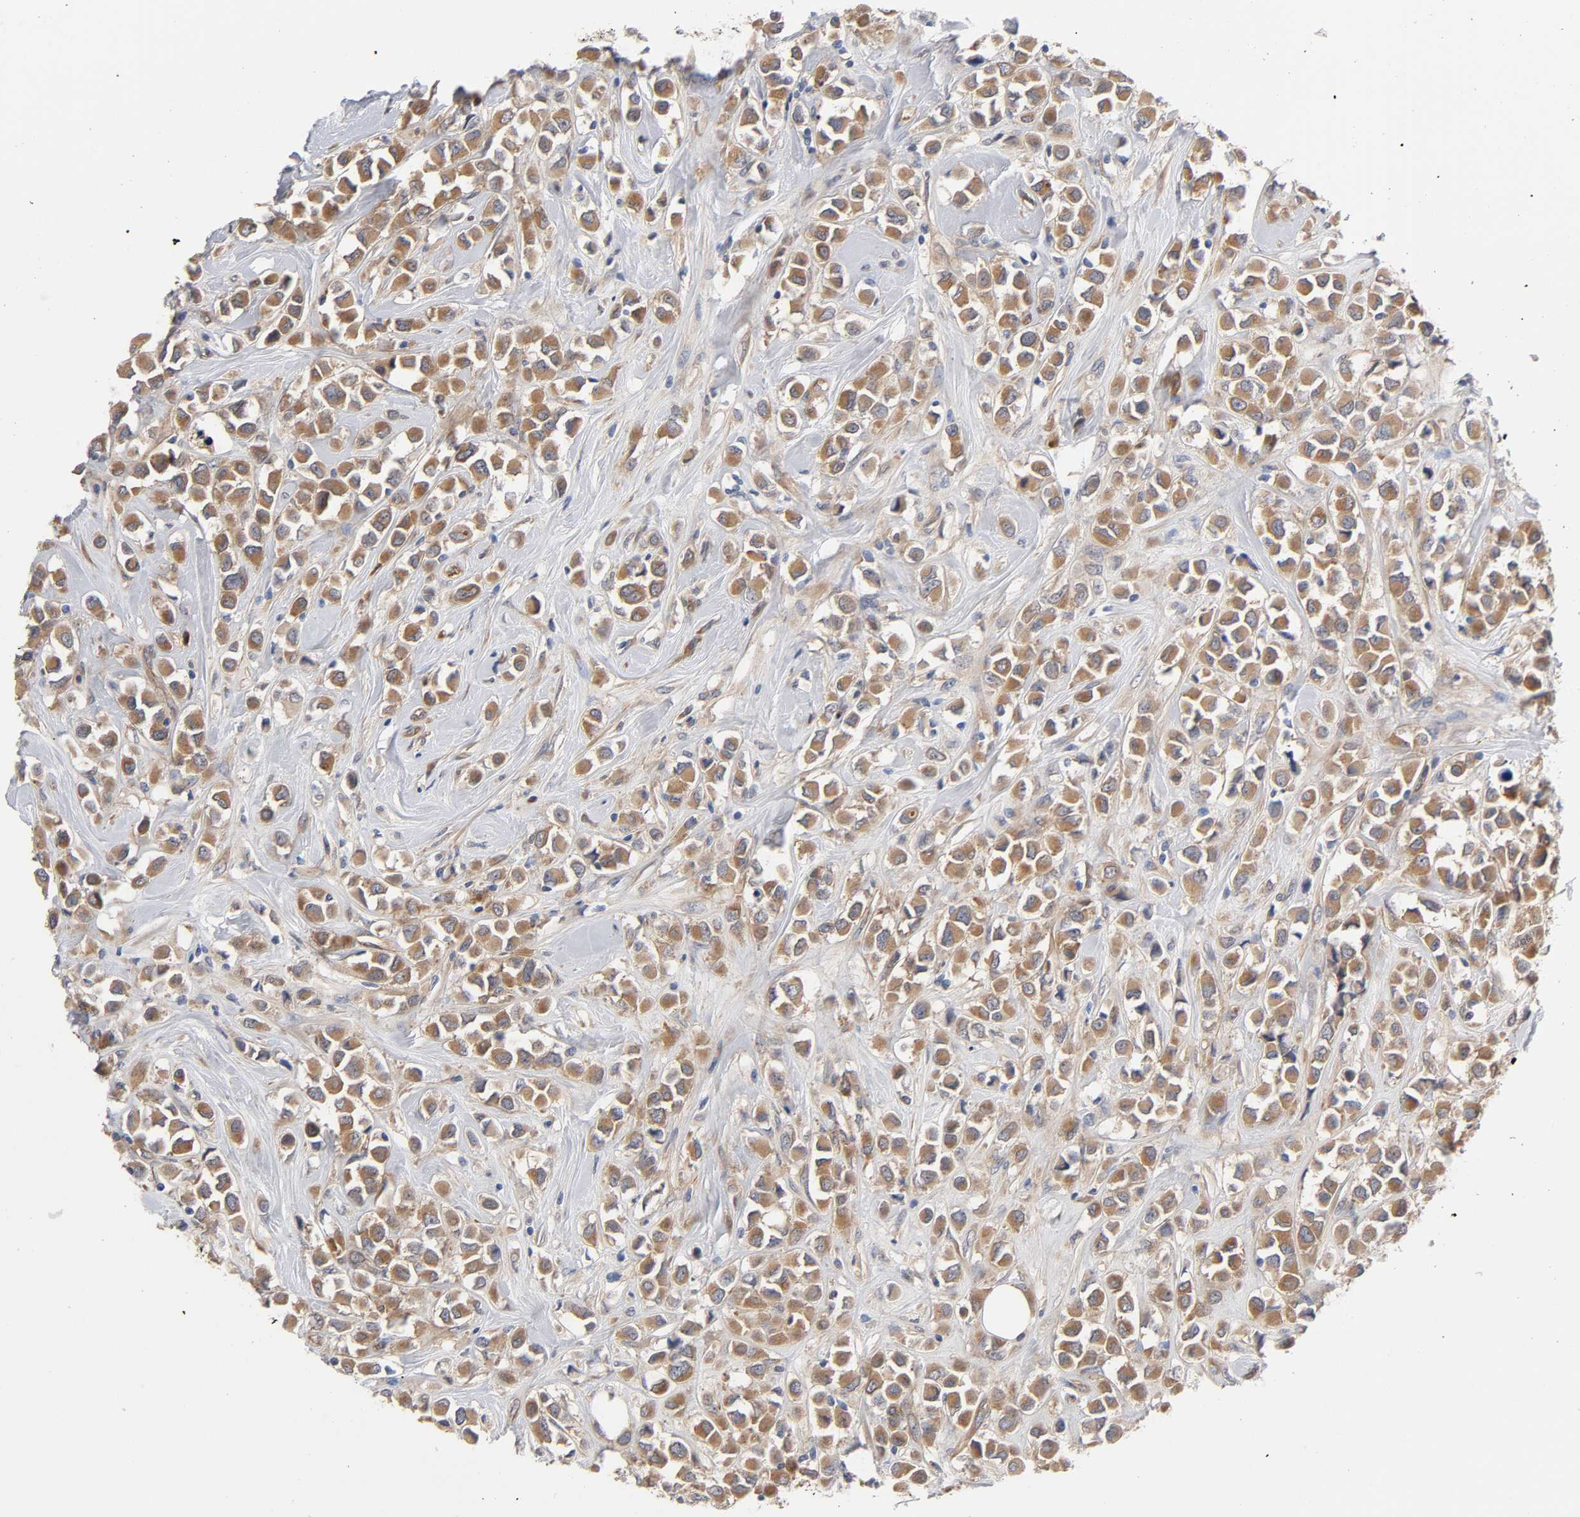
{"staining": {"intensity": "moderate", "quantity": ">75%", "location": "cytoplasmic/membranous"}, "tissue": "breast cancer", "cell_type": "Tumor cells", "image_type": "cancer", "snomed": [{"axis": "morphology", "description": "Duct carcinoma"}, {"axis": "topography", "description": "Breast"}], "caption": "Moderate cytoplasmic/membranous protein expression is appreciated in about >75% of tumor cells in breast cancer (infiltrating ductal carcinoma). (IHC, brightfield microscopy, high magnification).", "gene": "RAB13", "patient": {"sex": "female", "age": 61}}